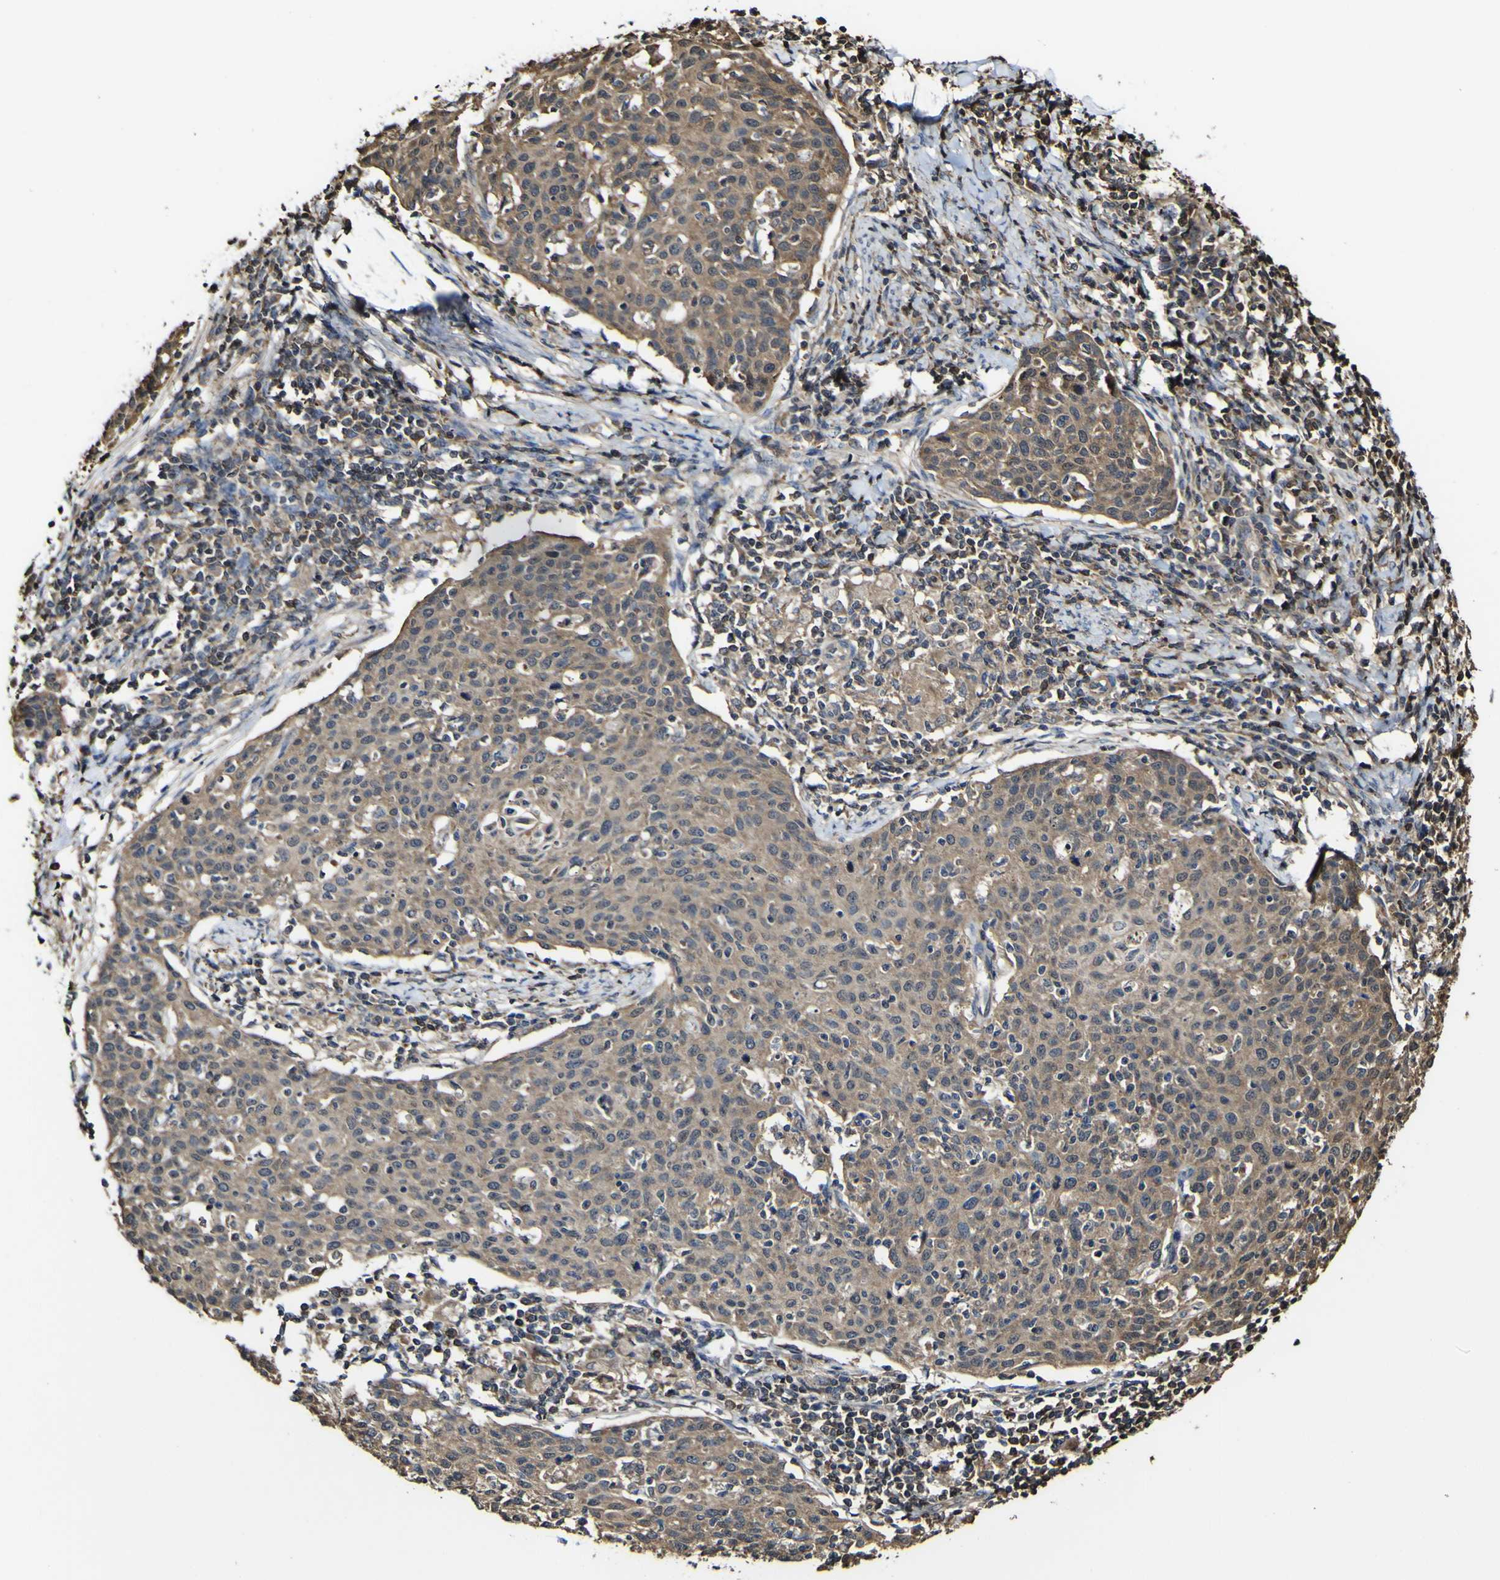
{"staining": {"intensity": "moderate", "quantity": ">75%", "location": "cytoplasmic/membranous"}, "tissue": "cervical cancer", "cell_type": "Tumor cells", "image_type": "cancer", "snomed": [{"axis": "morphology", "description": "Squamous cell carcinoma, NOS"}, {"axis": "topography", "description": "Cervix"}], "caption": "Tumor cells exhibit medium levels of moderate cytoplasmic/membranous staining in approximately >75% of cells in cervical squamous cell carcinoma. Immunohistochemistry stains the protein of interest in brown and the nuclei are stained blue.", "gene": "PTPRR", "patient": {"sex": "female", "age": 38}}